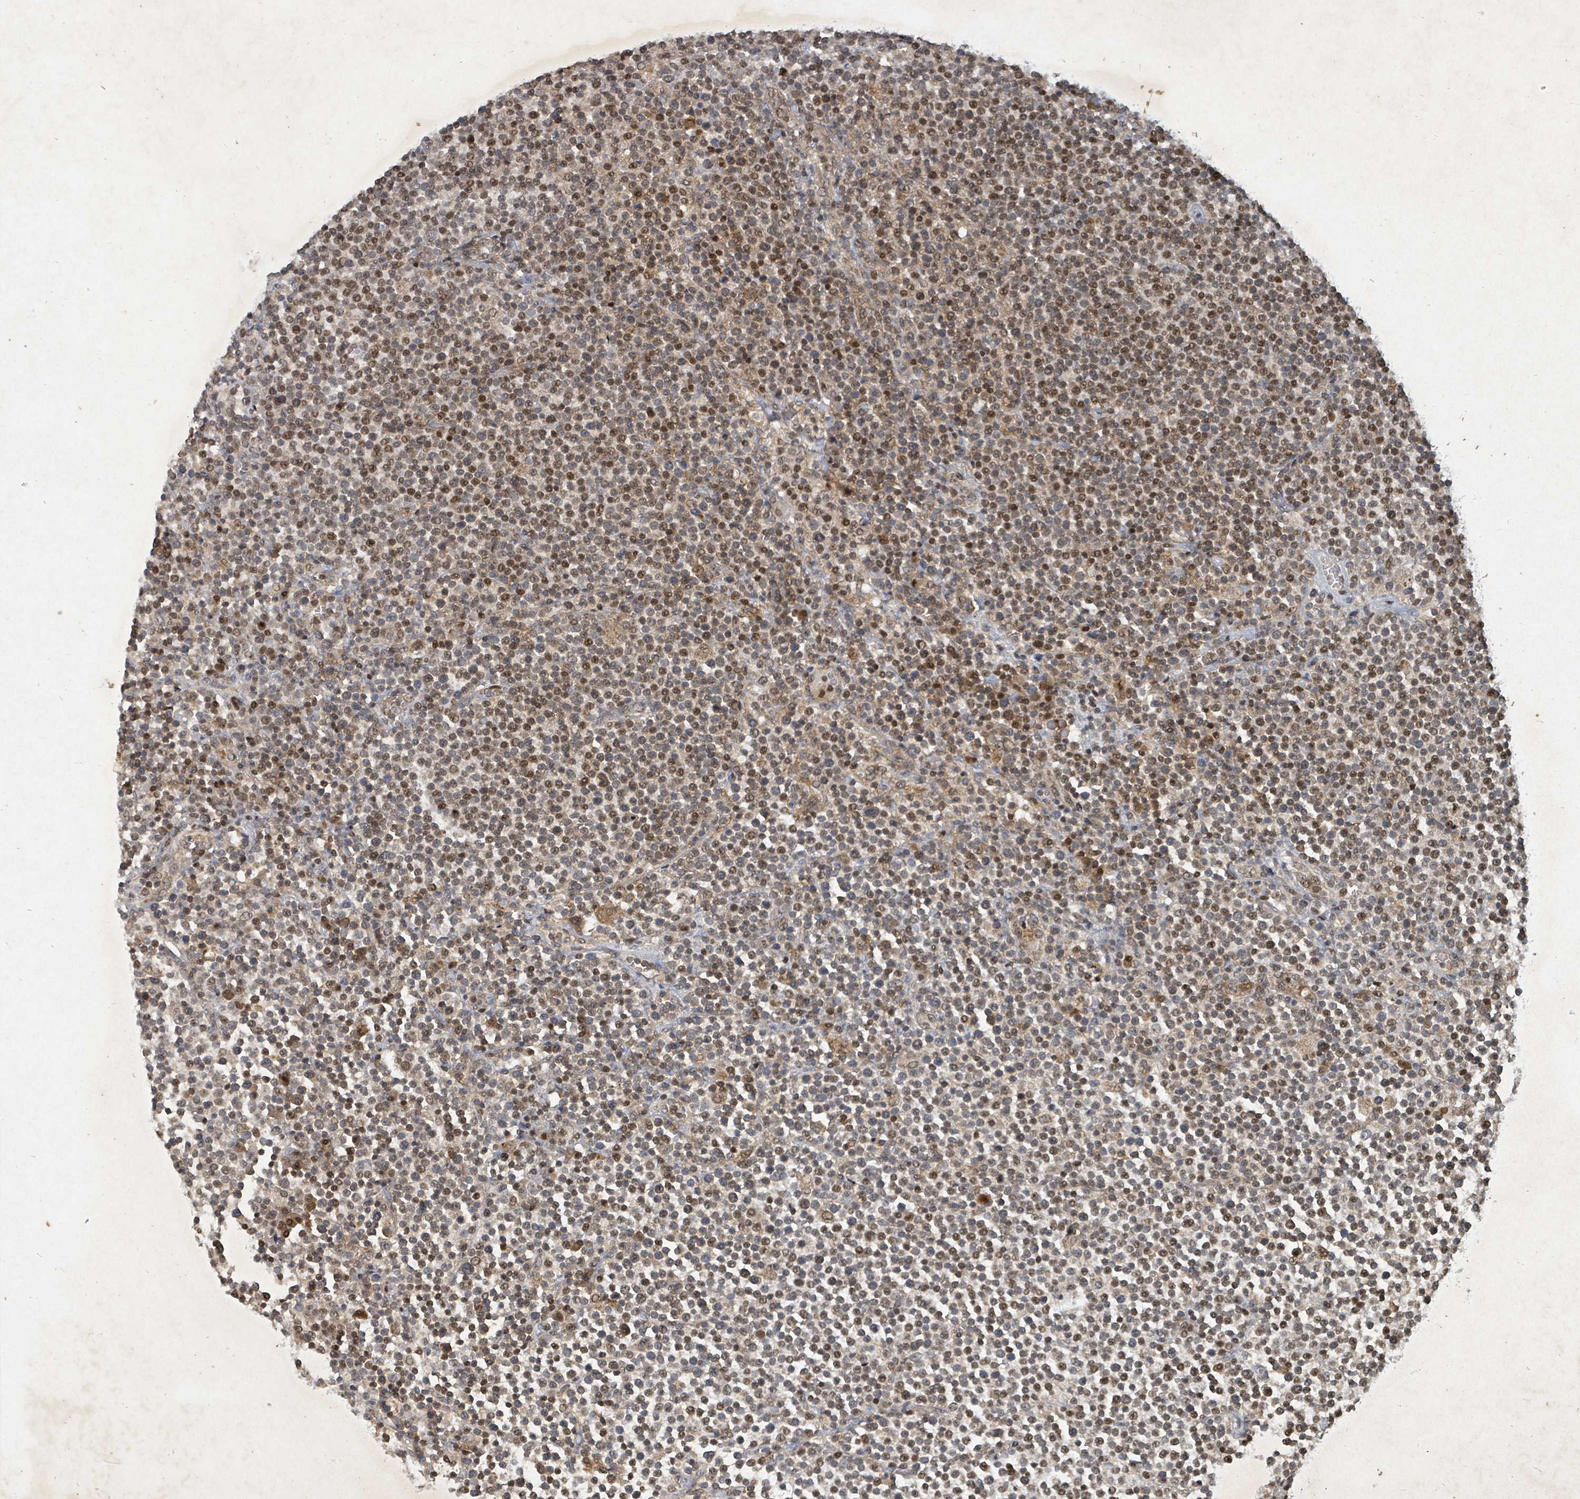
{"staining": {"intensity": "moderate", "quantity": "25%-75%", "location": "nuclear"}, "tissue": "lymphoma", "cell_type": "Tumor cells", "image_type": "cancer", "snomed": [{"axis": "morphology", "description": "Malignant lymphoma, non-Hodgkin's type, High grade"}, {"axis": "topography", "description": "Lymph node"}], "caption": "A brown stain shows moderate nuclear expression of a protein in human malignant lymphoma, non-Hodgkin's type (high-grade) tumor cells.", "gene": "KDM4E", "patient": {"sex": "male", "age": 61}}